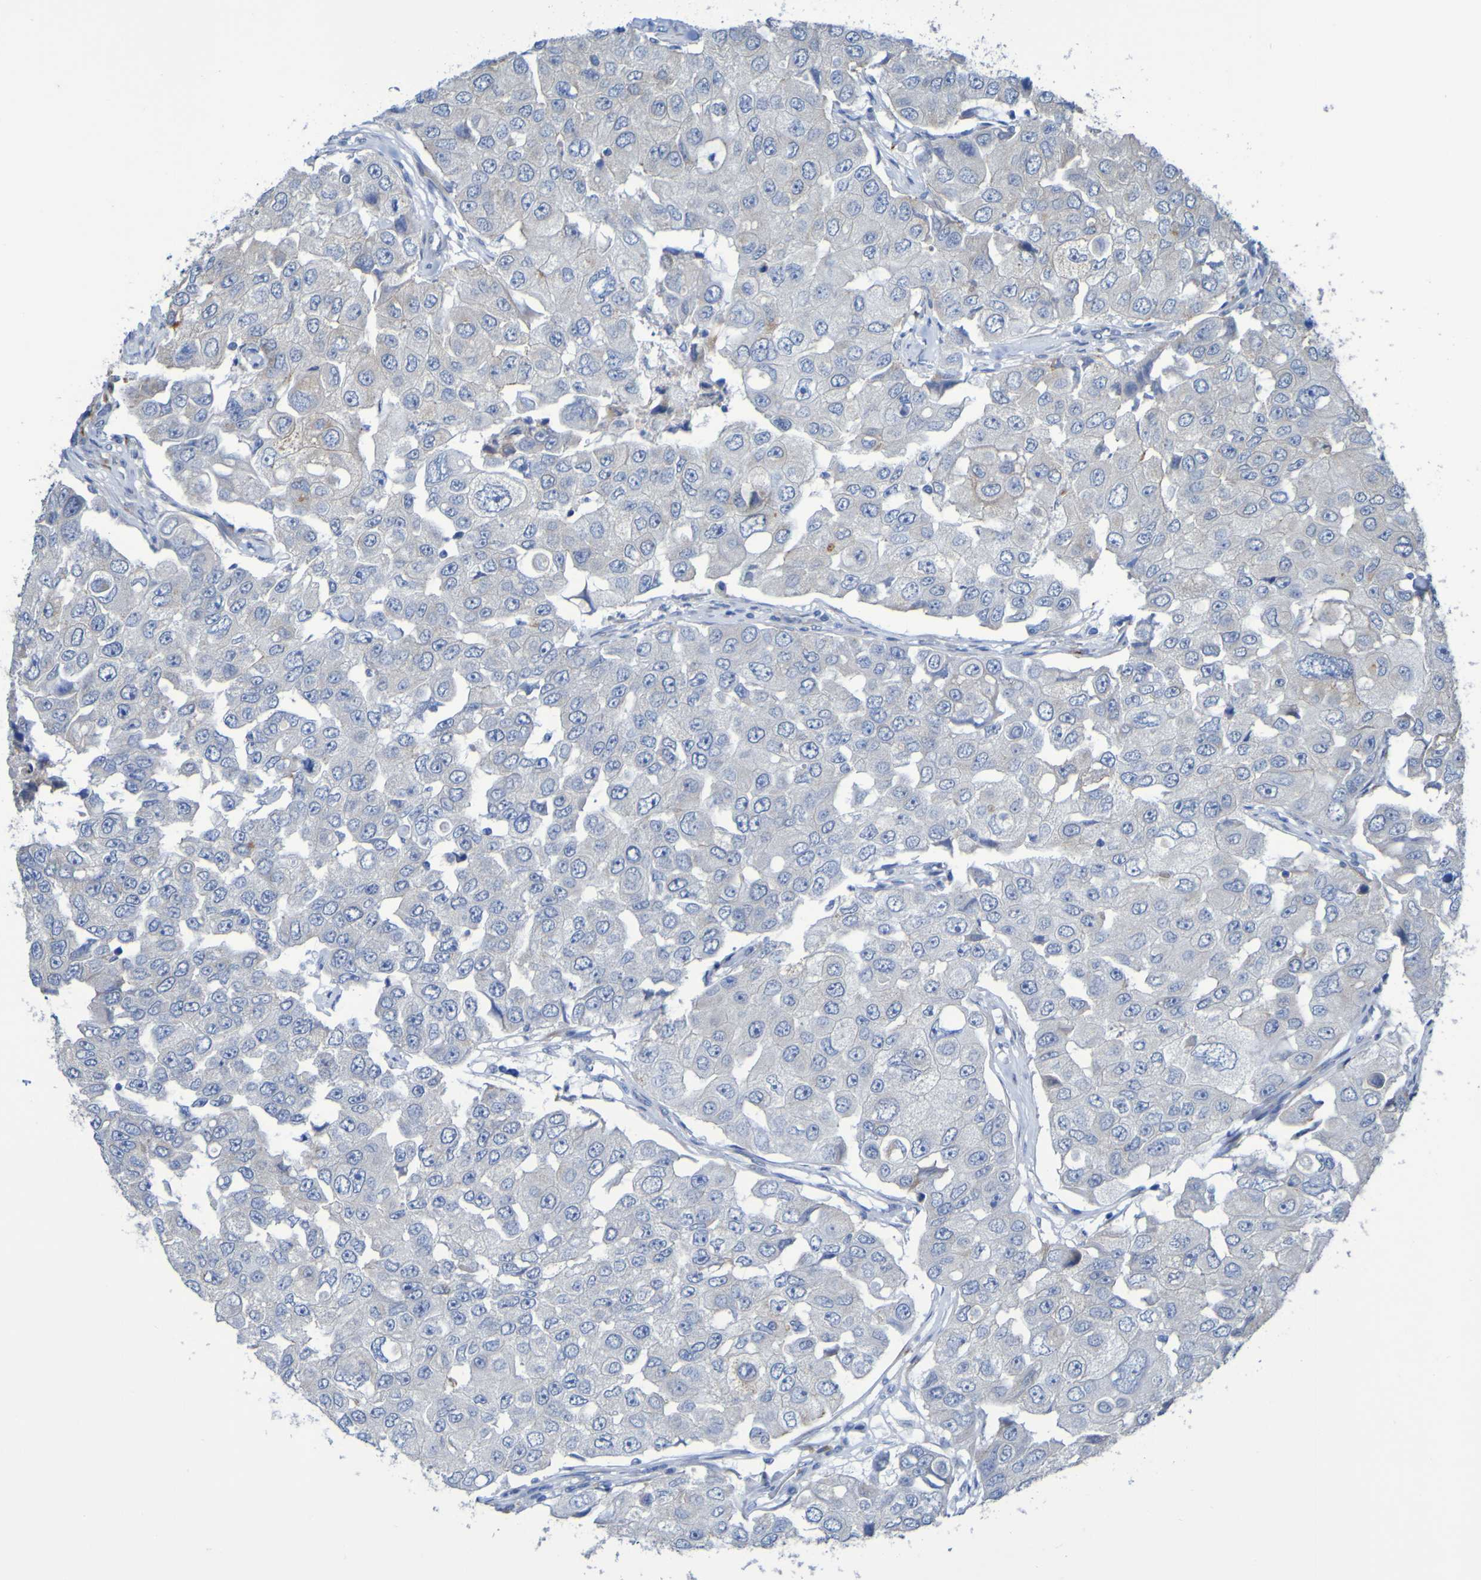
{"staining": {"intensity": "negative", "quantity": "none", "location": "none"}, "tissue": "breast cancer", "cell_type": "Tumor cells", "image_type": "cancer", "snomed": [{"axis": "morphology", "description": "Duct carcinoma"}, {"axis": "topography", "description": "Breast"}], "caption": "Immunohistochemistry (IHC) micrograph of neoplastic tissue: infiltrating ductal carcinoma (breast) stained with DAB (3,3'-diaminobenzidine) displays no significant protein expression in tumor cells.", "gene": "C11orf24", "patient": {"sex": "female", "age": 27}}